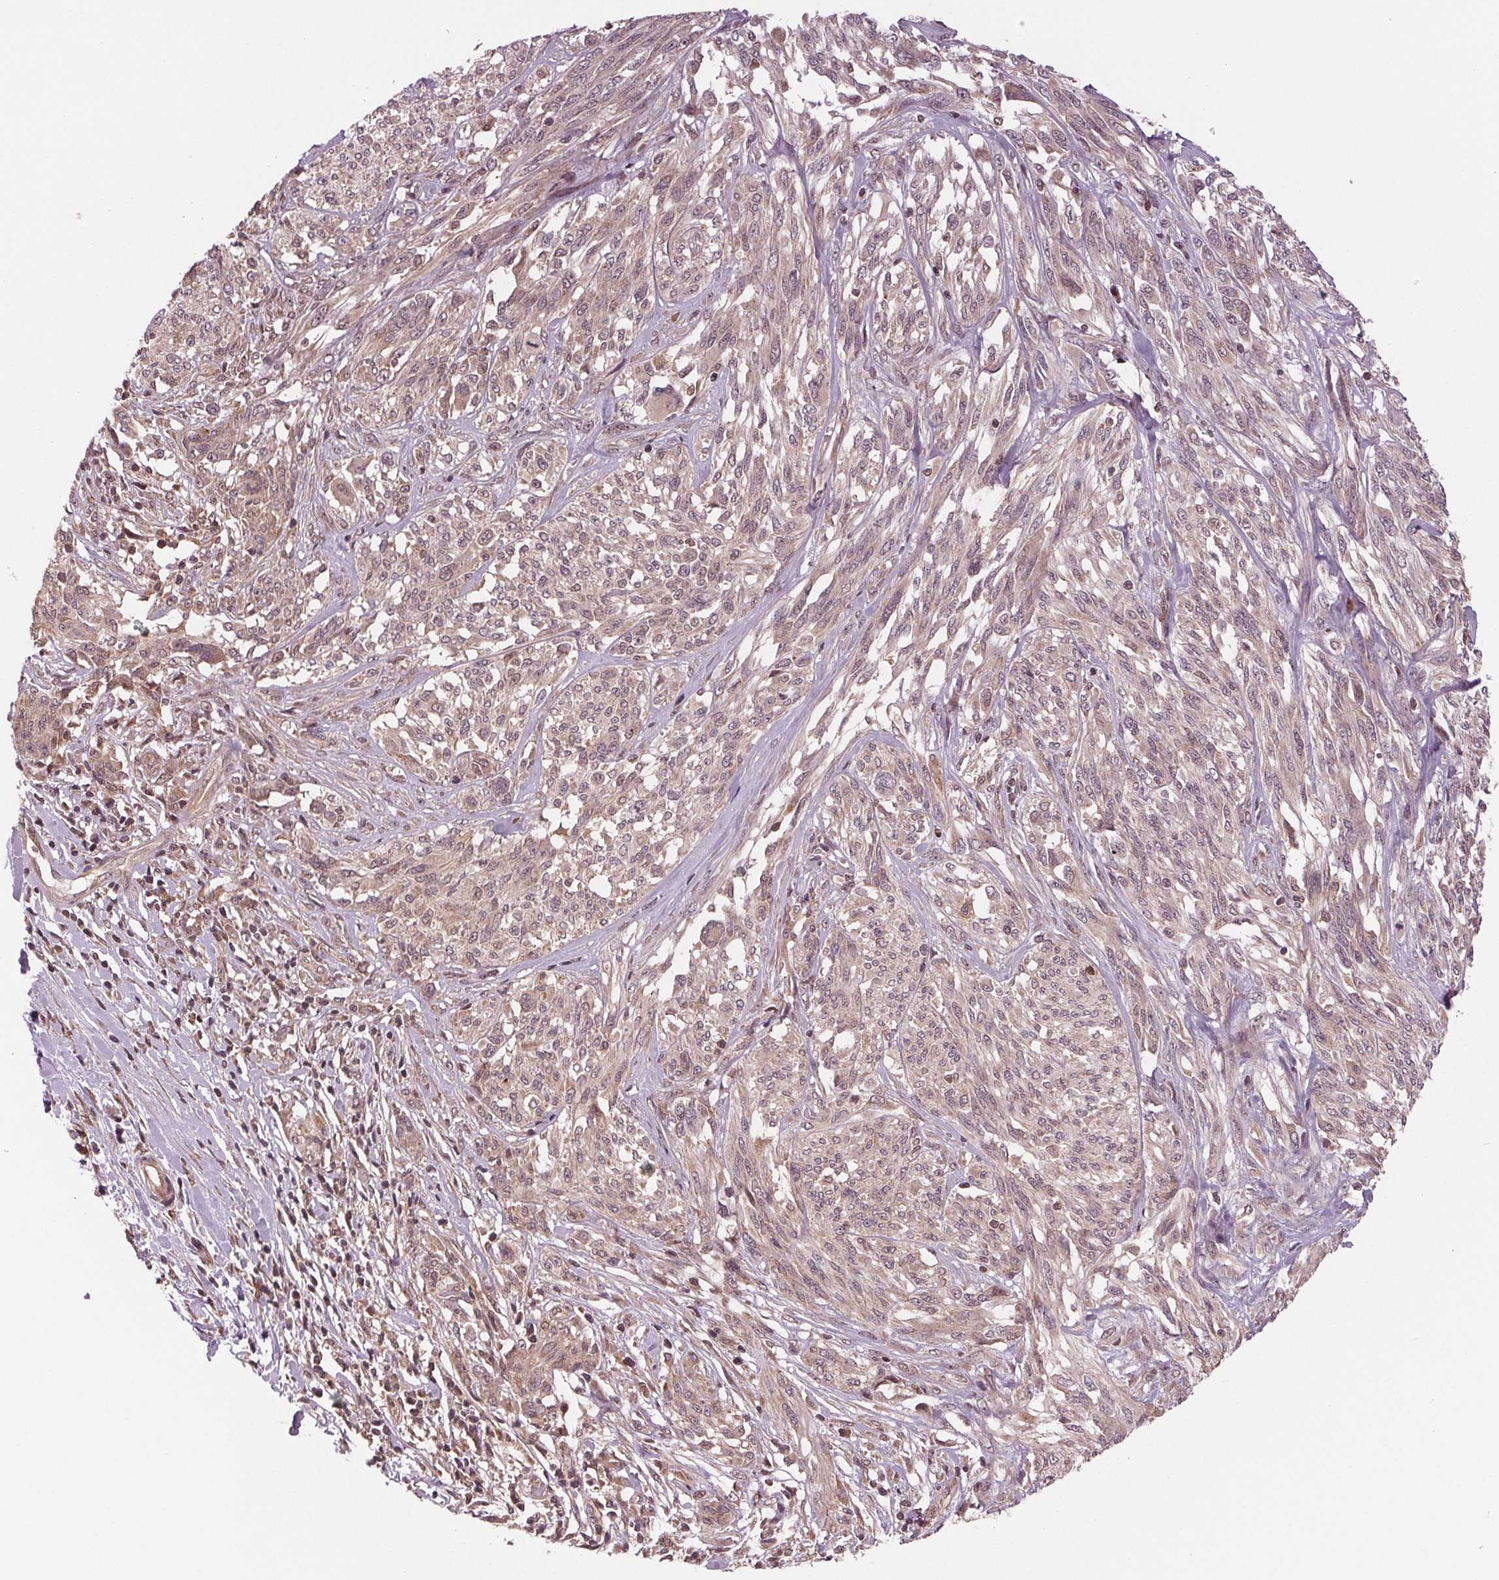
{"staining": {"intensity": "weak", "quantity": "25%-75%", "location": "cytoplasmic/membranous"}, "tissue": "melanoma", "cell_type": "Tumor cells", "image_type": "cancer", "snomed": [{"axis": "morphology", "description": "Malignant melanoma, NOS"}, {"axis": "topography", "description": "Skin"}], "caption": "IHC of melanoma displays low levels of weak cytoplasmic/membranous positivity in approximately 25%-75% of tumor cells.", "gene": "STAT3", "patient": {"sex": "female", "age": 91}}